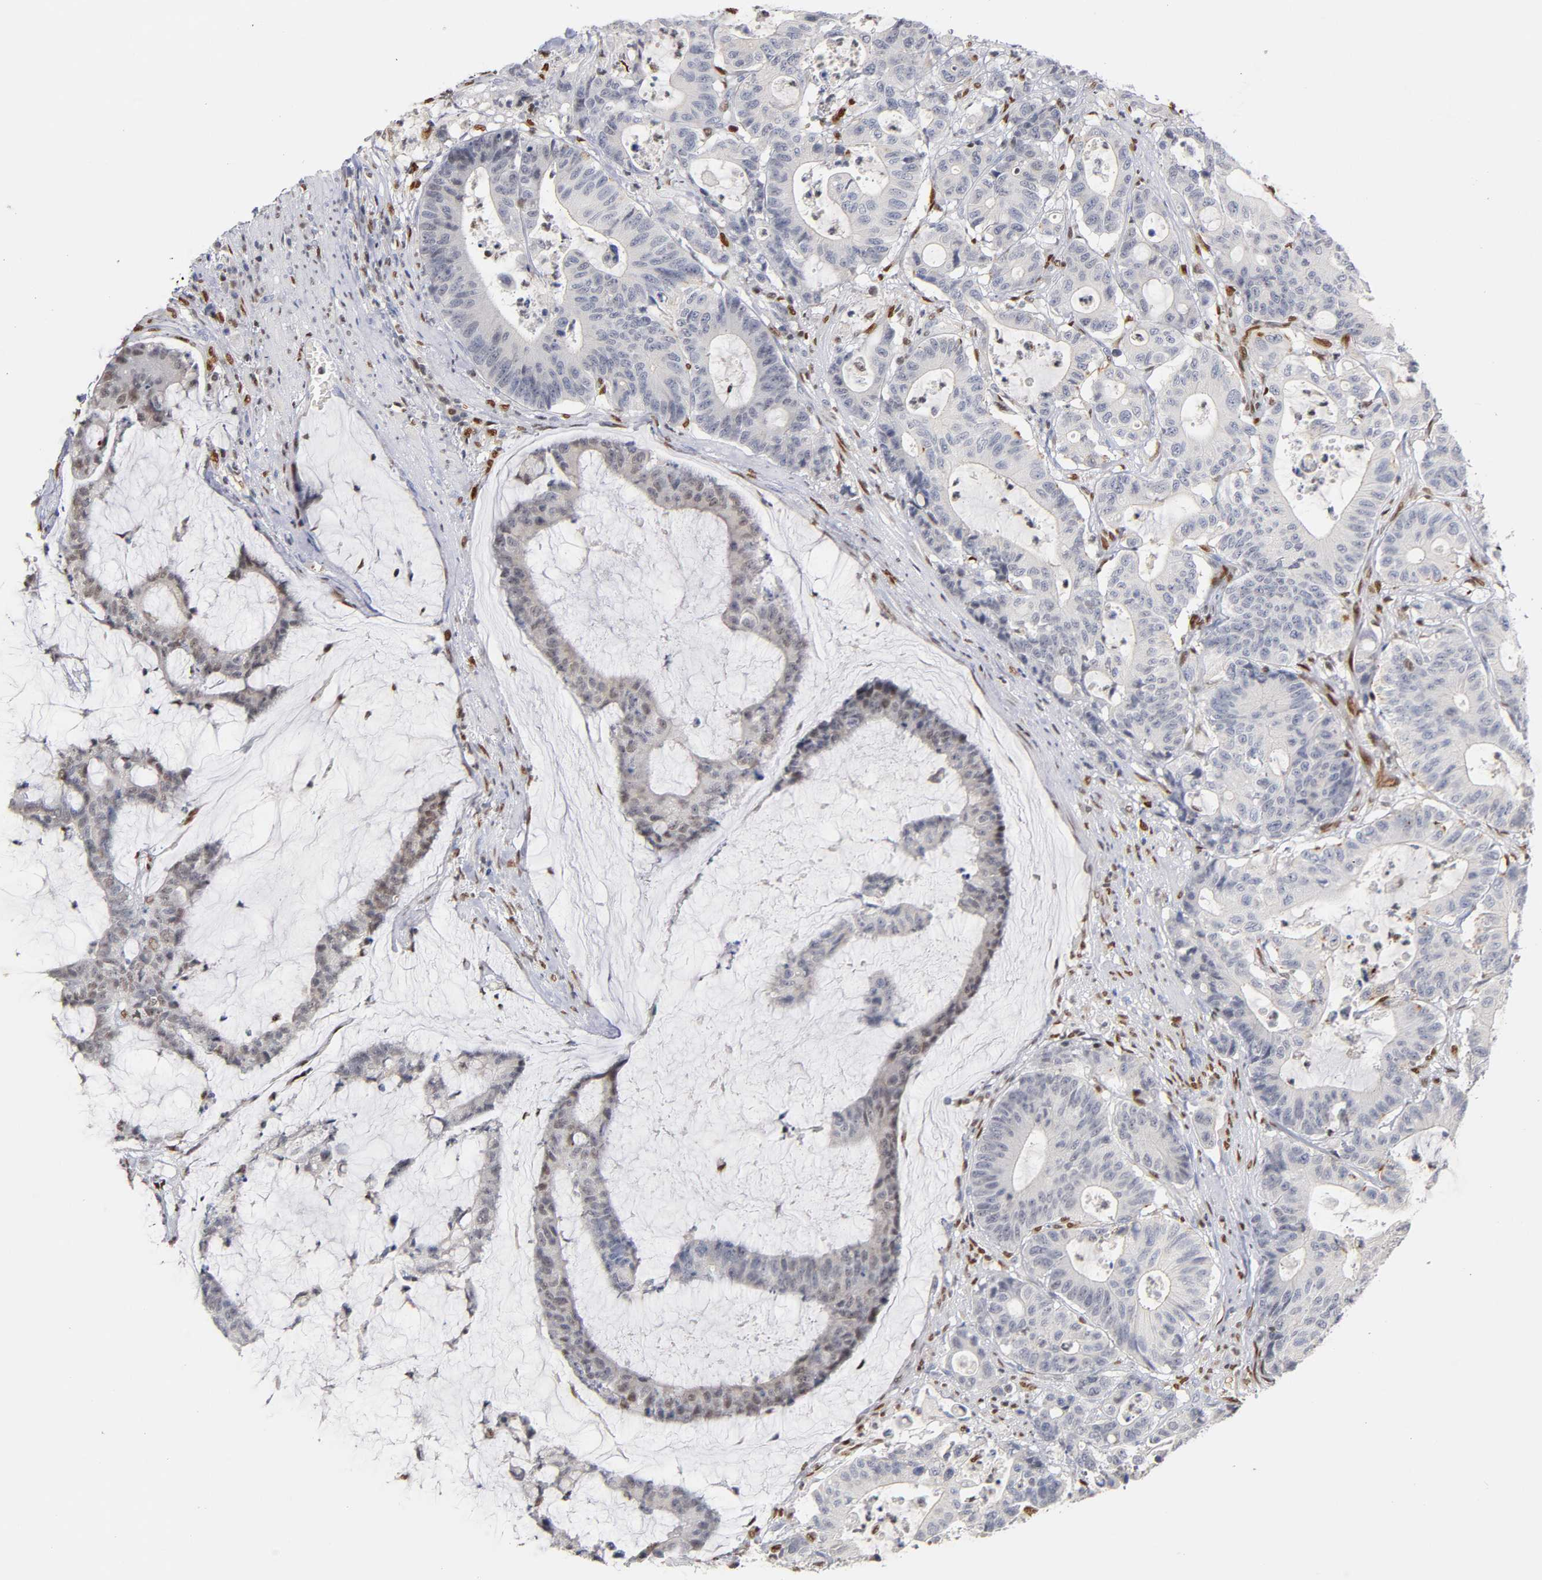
{"staining": {"intensity": "weak", "quantity": "25%-75%", "location": "nuclear"}, "tissue": "colorectal cancer", "cell_type": "Tumor cells", "image_type": "cancer", "snomed": [{"axis": "morphology", "description": "Adenocarcinoma, NOS"}, {"axis": "topography", "description": "Colon"}], "caption": "Human adenocarcinoma (colorectal) stained with a protein marker shows weak staining in tumor cells.", "gene": "RUNX1", "patient": {"sex": "female", "age": 84}}